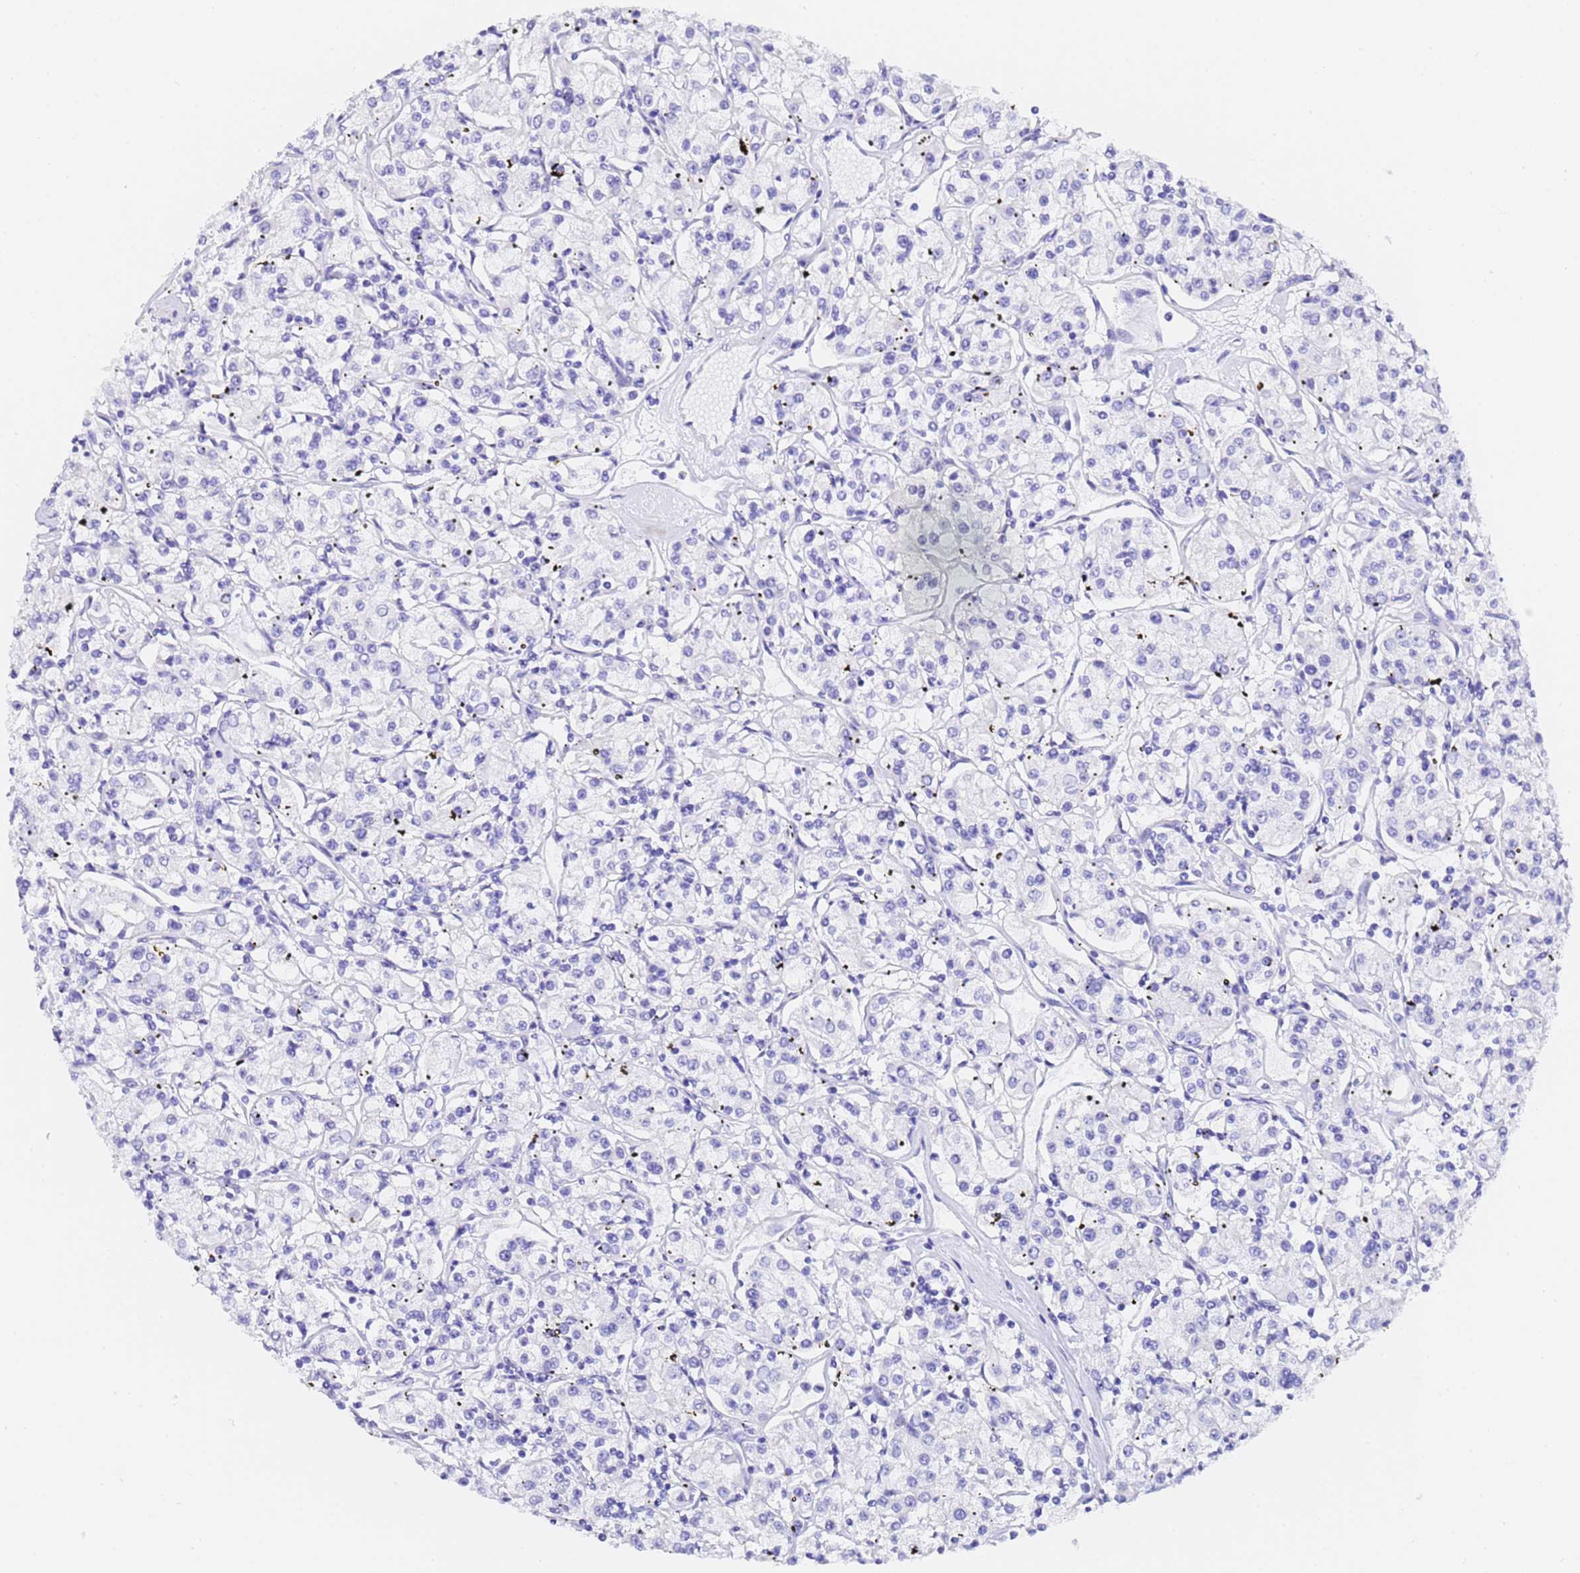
{"staining": {"intensity": "negative", "quantity": "none", "location": "none"}, "tissue": "renal cancer", "cell_type": "Tumor cells", "image_type": "cancer", "snomed": [{"axis": "morphology", "description": "Adenocarcinoma, NOS"}, {"axis": "topography", "description": "Kidney"}], "caption": "Immunohistochemistry histopathology image of adenocarcinoma (renal) stained for a protein (brown), which exhibits no expression in tumor cells.", "gene": "GABRA1", "patient": {"sex": "female", "age": 59}}